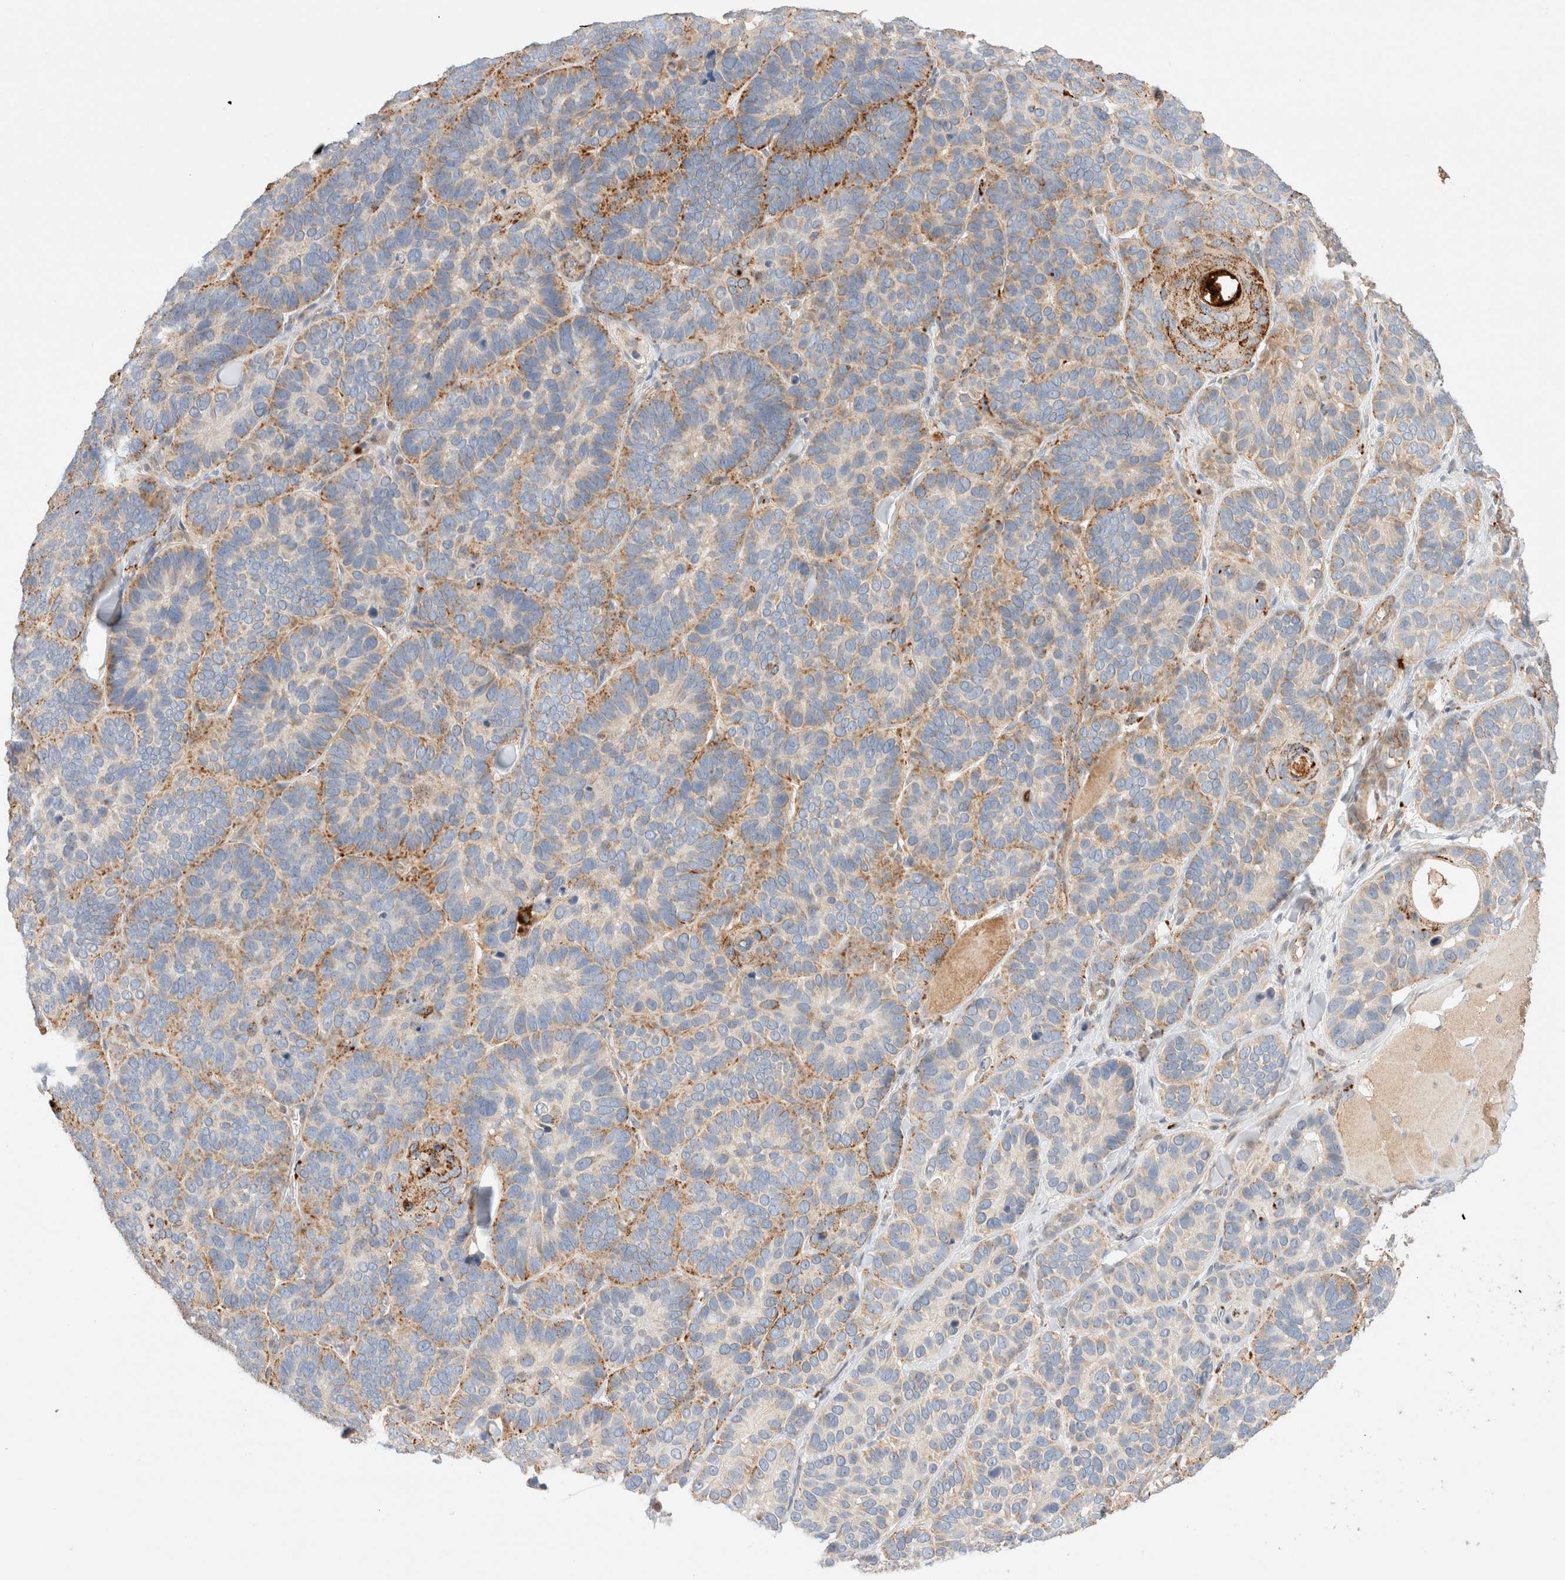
{"staining": {"intensity": "moderate", "quantity": "25%-75%", "location": "cytoplasmic/membranous"}, "tissue": "skin cancer", "cell_type": "Tumor cells", "image_type": "cancer", "snomed": [{"axis": "morphology", "description": "Basal cell carcinoma"}, {"axis": "topography", "description": "Skin"}], "caption": "Skin cancer (basal cell carcinoma) stained with a protein marker displays moderate staining in tumor cells.", "gene": "RABEPK", "patient": {"sex": "male", "age": 62}}